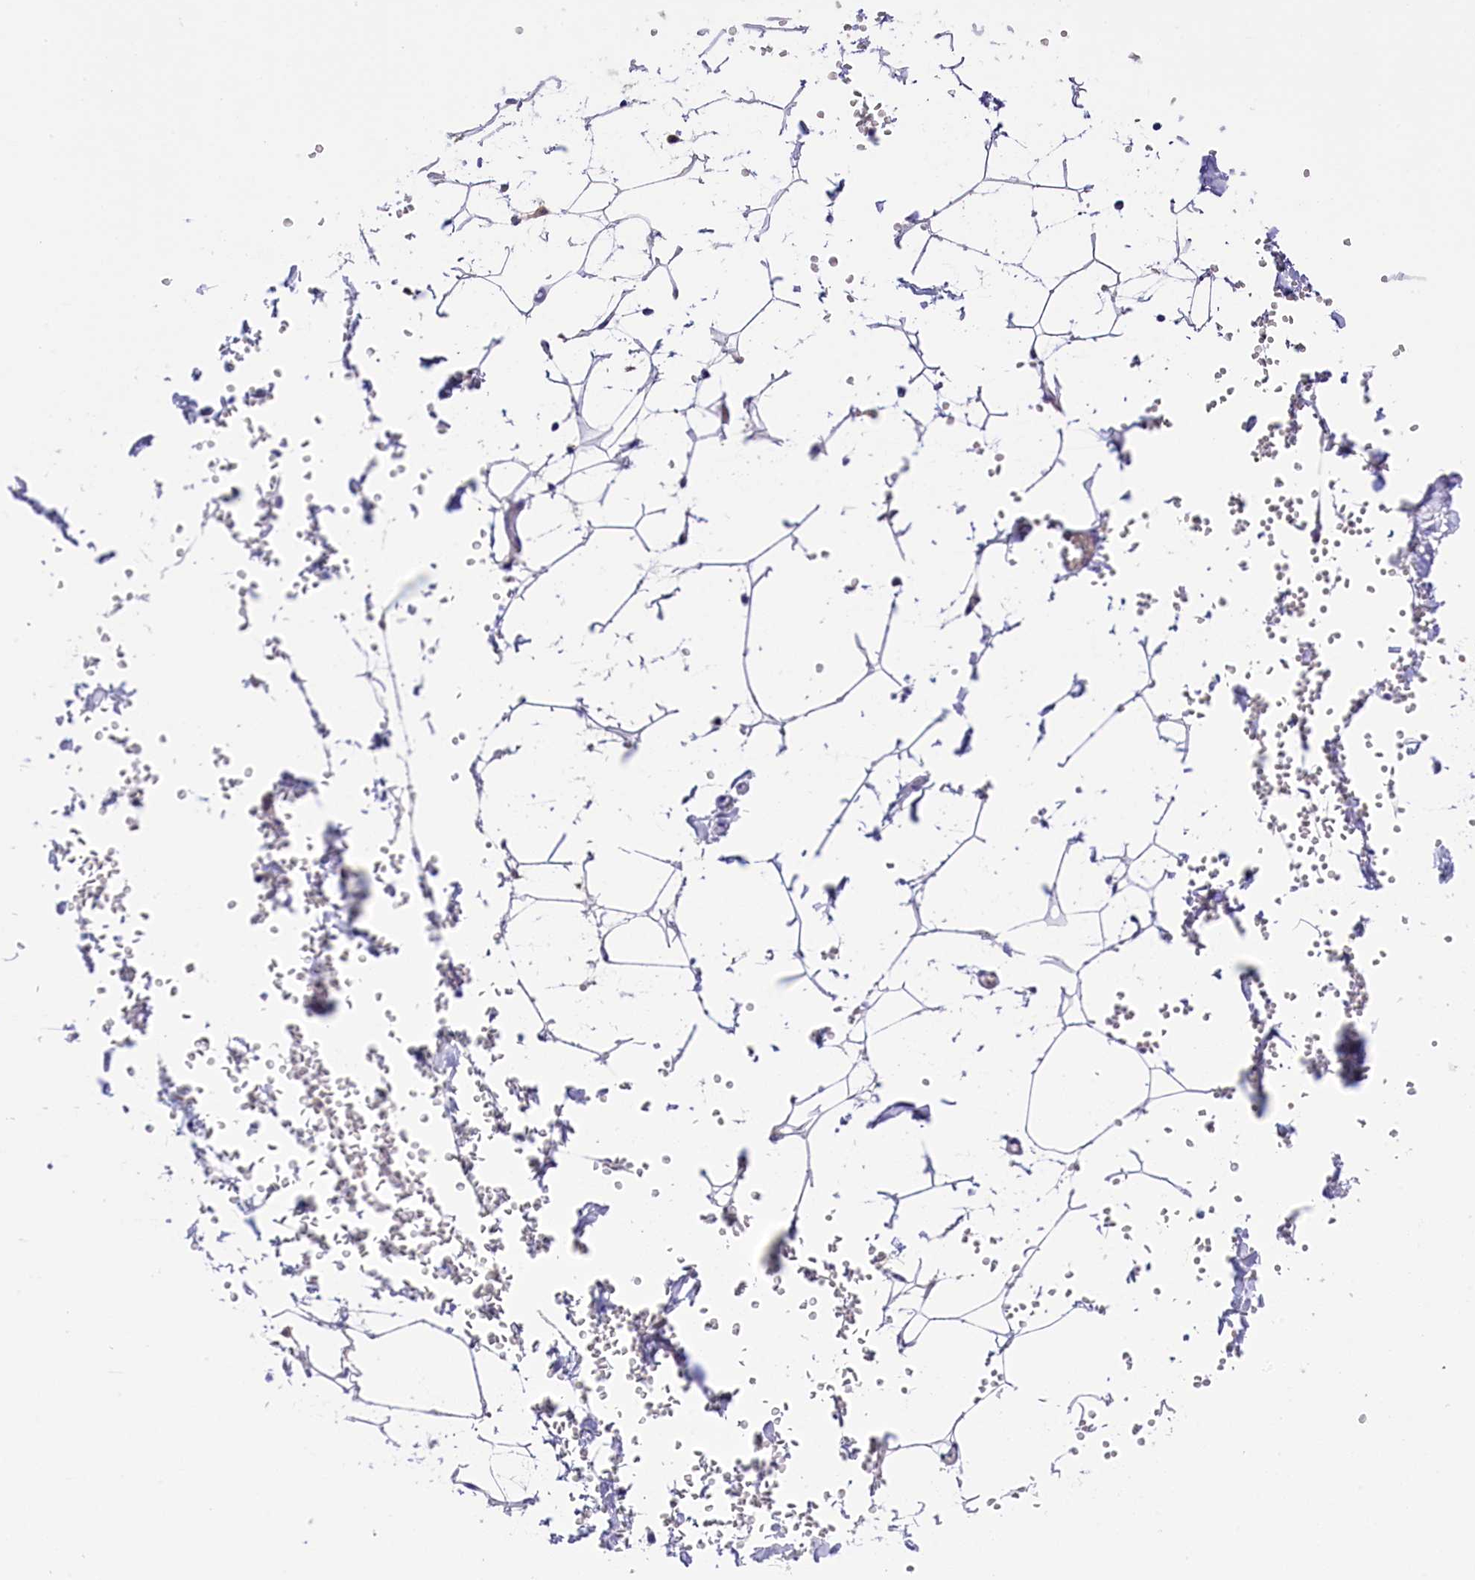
{"staining": {"intensity": "negative", "quantity": "none", "location": "none"}, "tissue": "adipose tissue", "cell_type": "Adipocytes", "image_type": "normal", "snomed": [{"axis": "morphology", "description": "Normal tissue, NOS"}, {"axis": "topography", "description": "Gallbladder"}, {"axis": "topography", "description": "Peripheral nerve tissue"}], "caption": "Immunohistochemistry histopathology image of unremarkable adipose tissue: adipose tissue stained with DAB (3,3'-diaminobenzidine) displays no significant protein staining in adipocytes.", "gene": "CLC", "patient": {"sex": "male", "age": 38}}